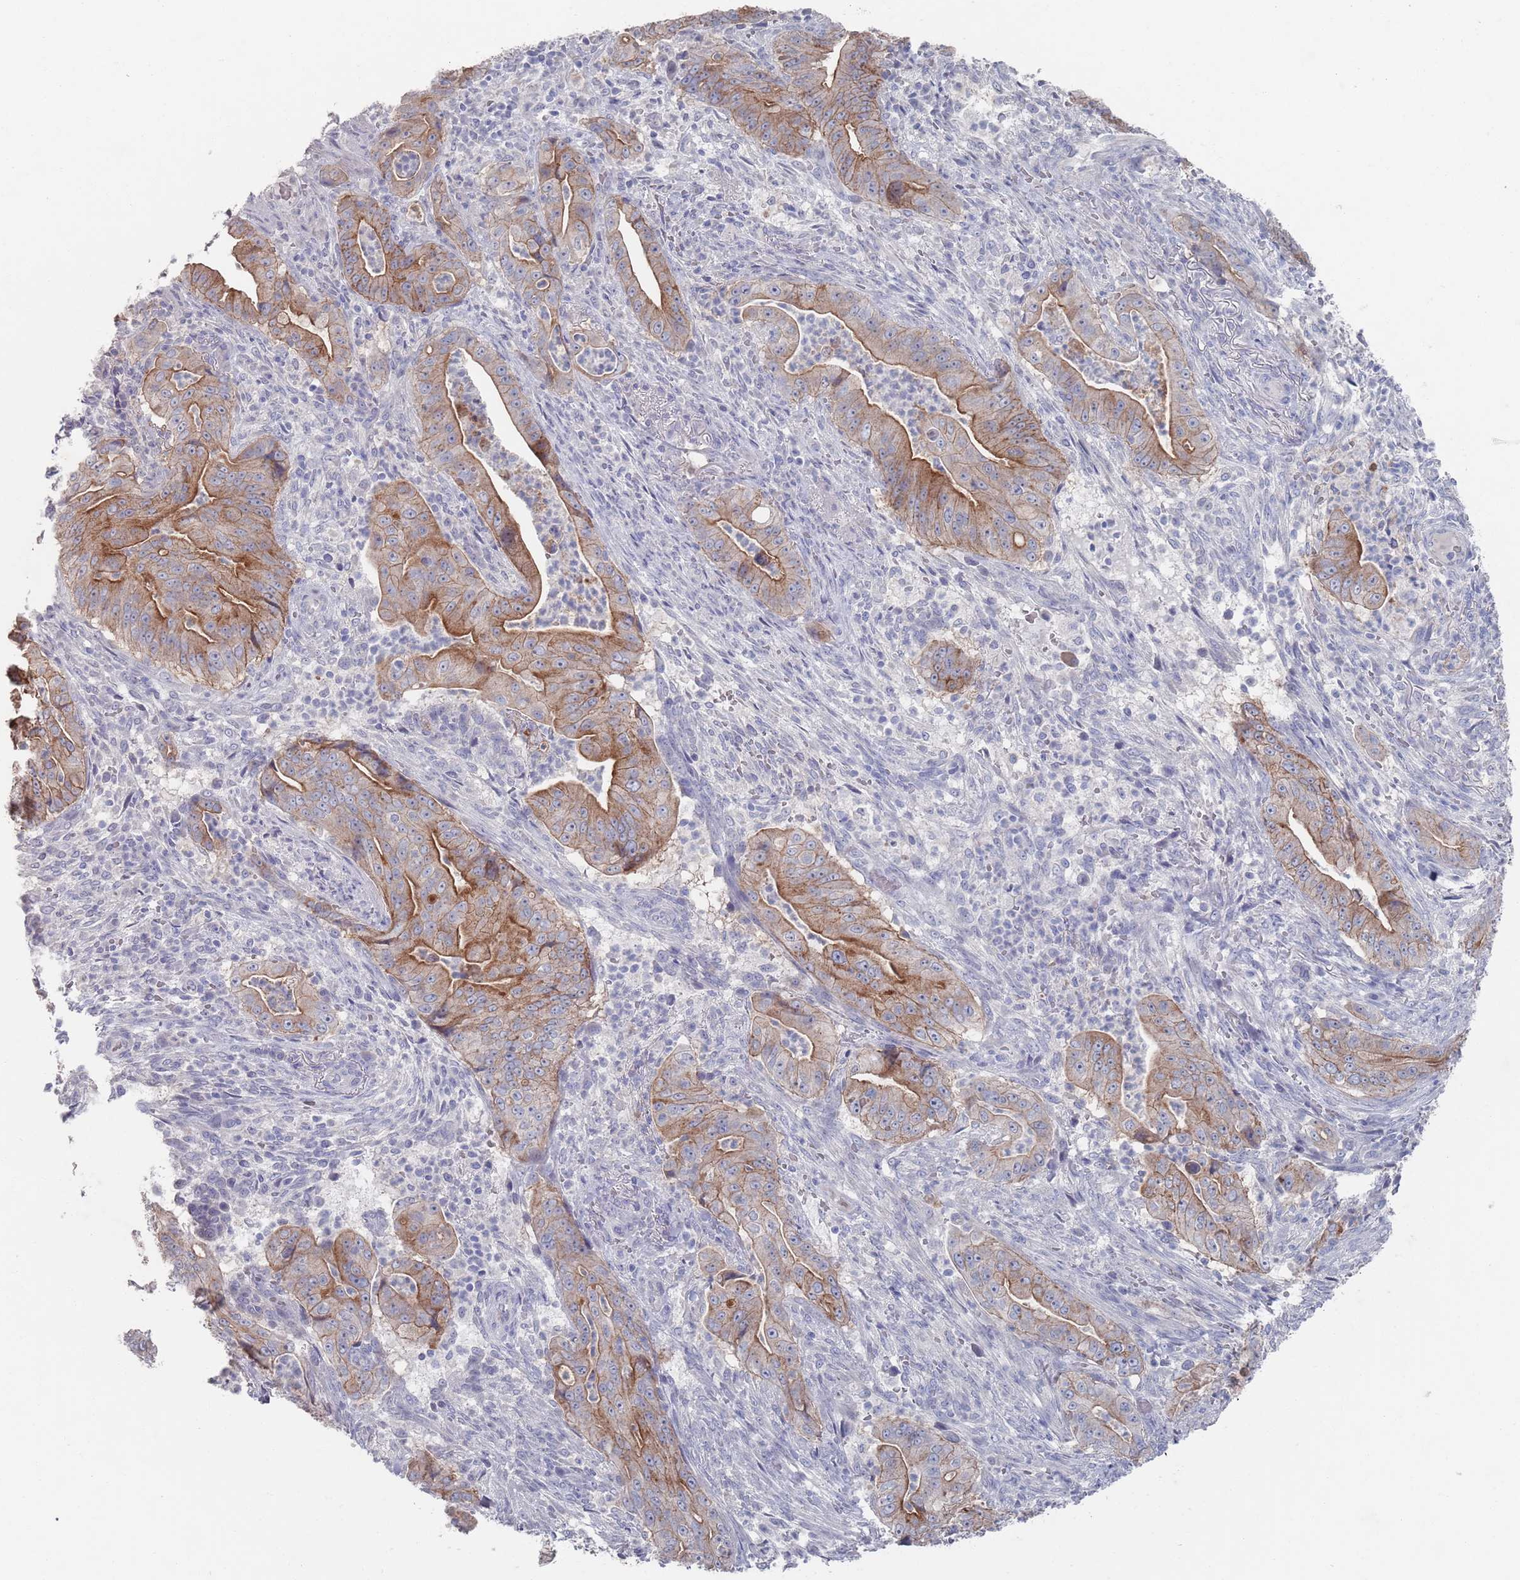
{"staining": {"intensity": "moderate", "quantity": ">75%", "location": "cytoplasmic/membranous"}, "tissue": "pancreatic cancer", "cell_type": "Tumor cells", "image_type": "cancer", "snomed": [{"axis": "morphology", "description": "Adenocarcinoma, NOS"}, {"axis": "topography", "description": "Pancreas"}], "caption": "This micrograph exhibits immunohistochemistry staining of pancreatic cancer, with medium moderate cytoplasmic/membranous positivity in about >75% of tumor cells.", "gene": "PROM2", "patient": {"sex": "male", "age": 71}}